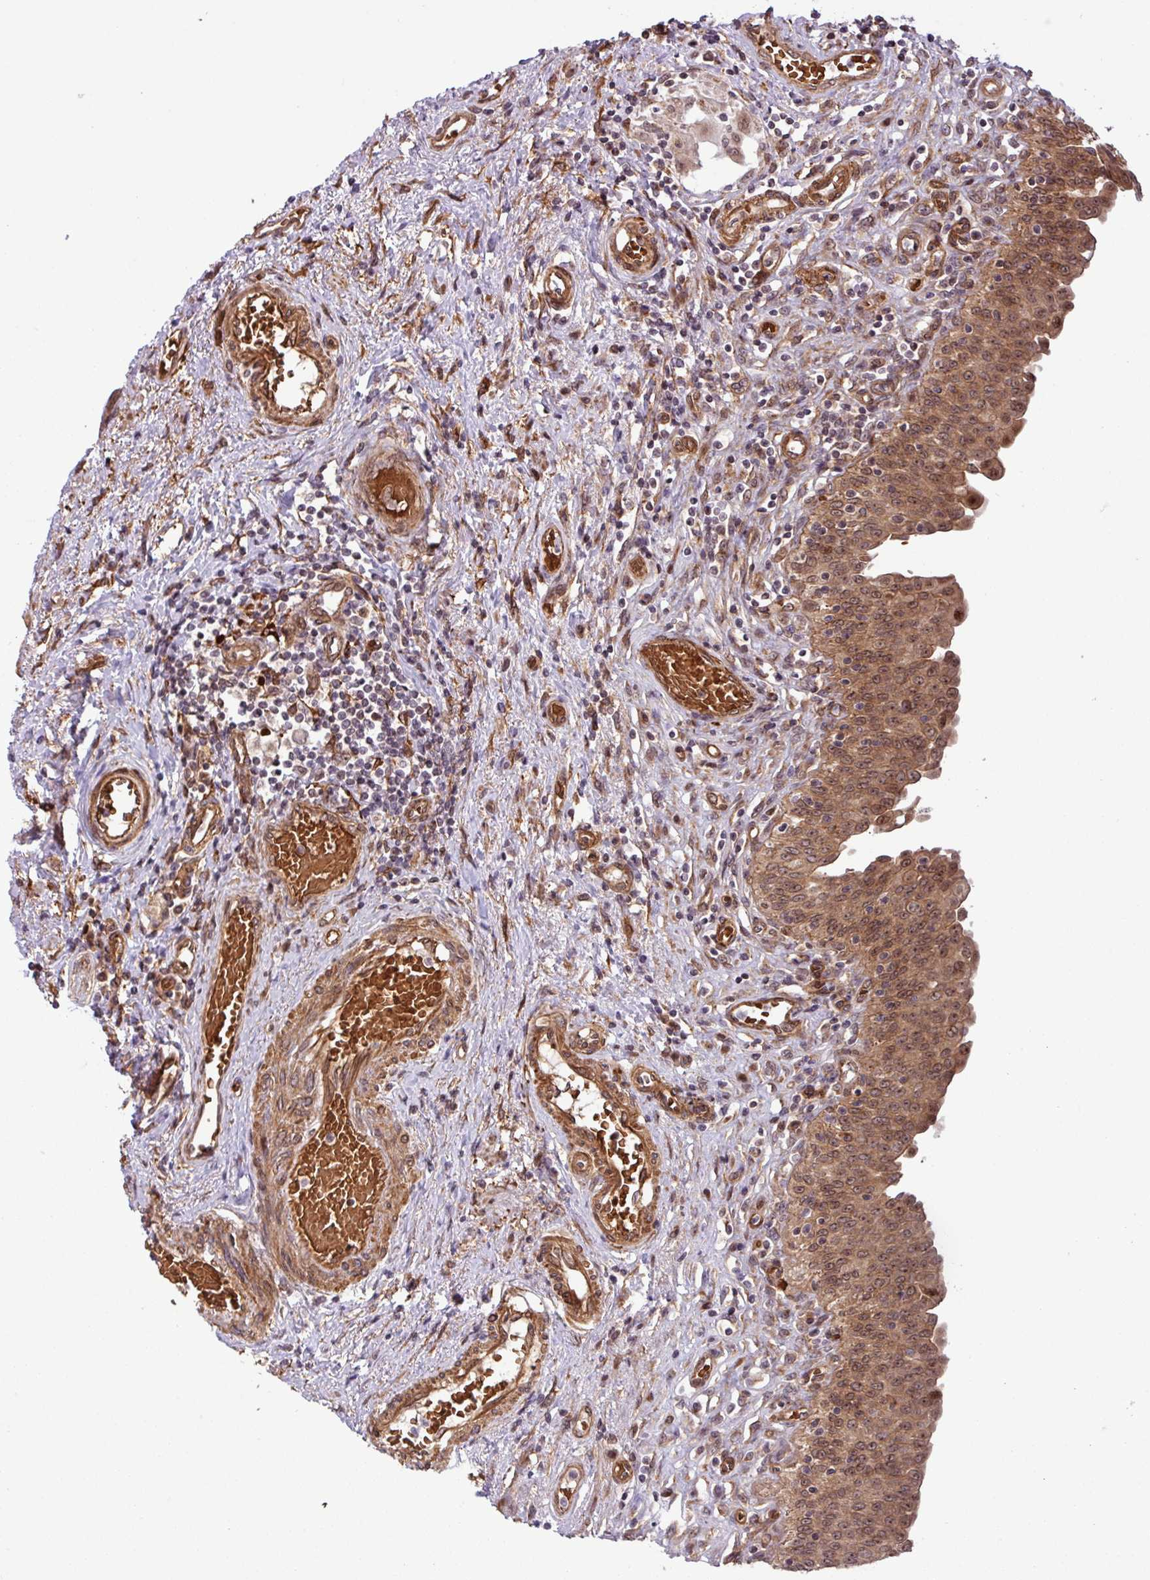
{"staining": {"intensity": "moderate", "quantity": ">75%", "location": "cytoplasmic/membranous,nuclear"}, "tissue": "urinary bladder", "cell_type": "Urothelial cells", "image_type": "normal", "snomed": [{"axis": "morphology", "description": "Normal tissue, NOS"}, {"axis": "topography", "description": "Urinary bladder"}], "caption": "Immunohistochemistry (IHC) (DAB) staining of normal urinary bladder reveals moderate cytoplasmic/membranous,nuclear protein positivity in approximately >75% of urothelial cells.", "gene": "C7orf50", "patient": {"sex": "male", "age": 71}}